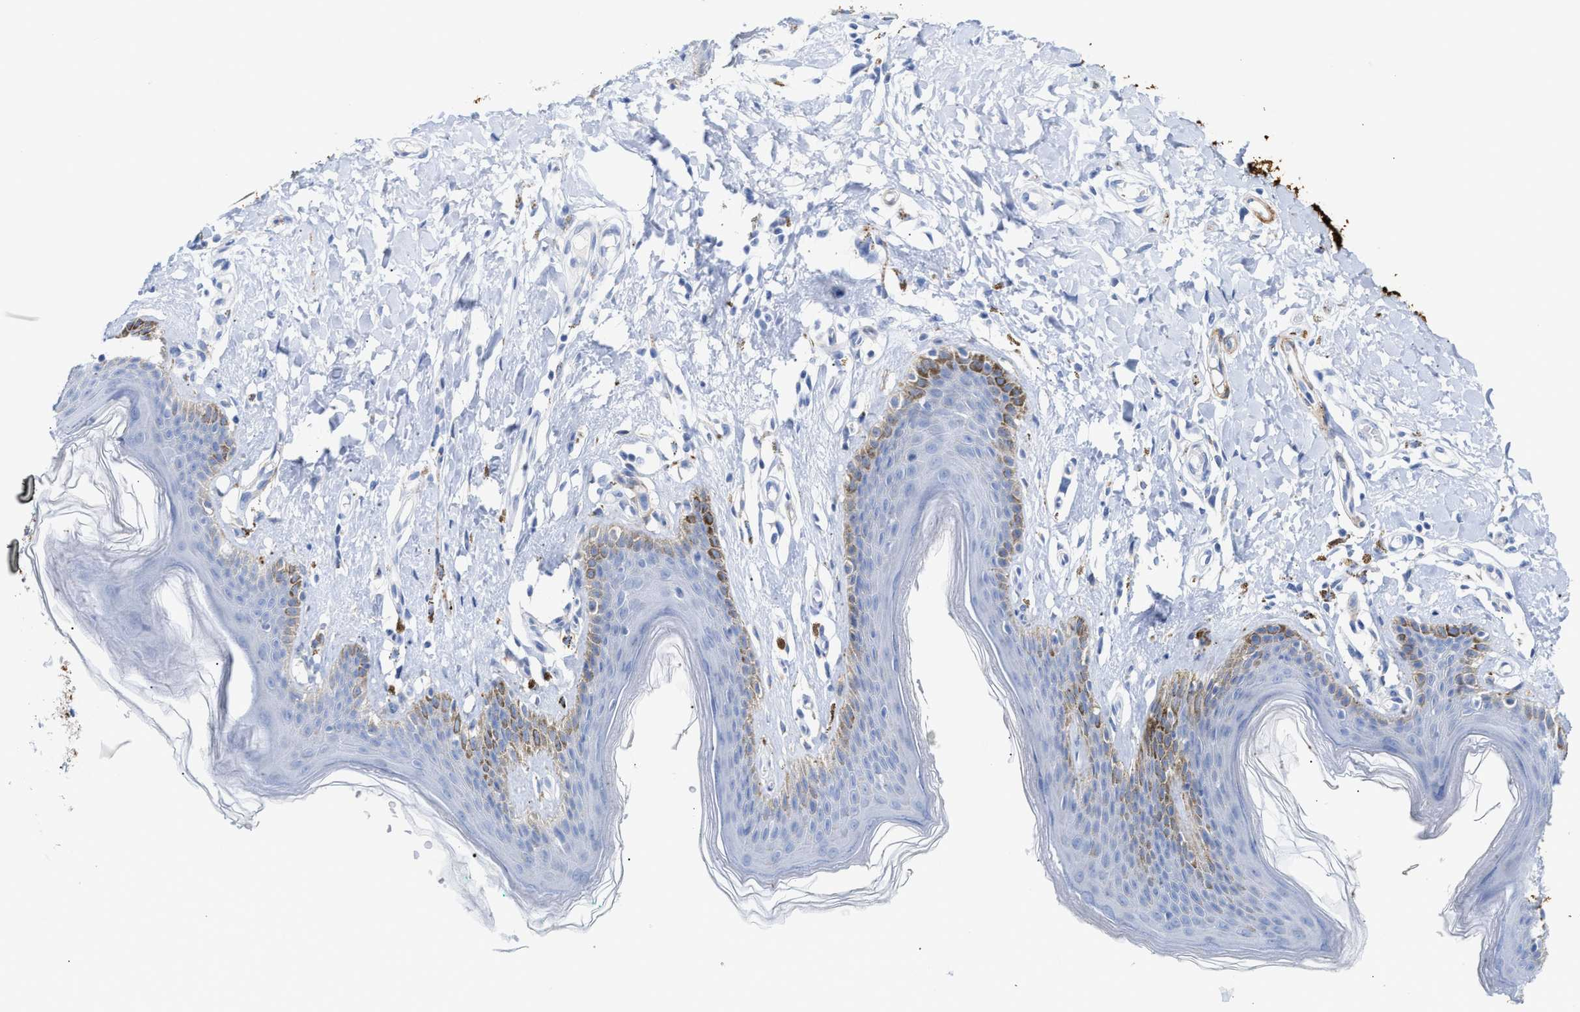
{"staining": {"intensity": "moderate", "quantity": "<25%", "location": "cytoplasmic/membranous"}, "tissue": "skin", "cell_type": "Epidermal cells", "image_type": "normal", "snomed": [{"axis": "morphology", "description": "Normal tissue, NOS"}, {"axis": "topography", "description": "Vulva"}], "caption": "Moderate cytoplasmic/membranous positivity is appreciated in about <25% of epidermal cells in unremarkable skin.", "gene": "AMPH", "patient": {"sex": "female", "age": 66}}